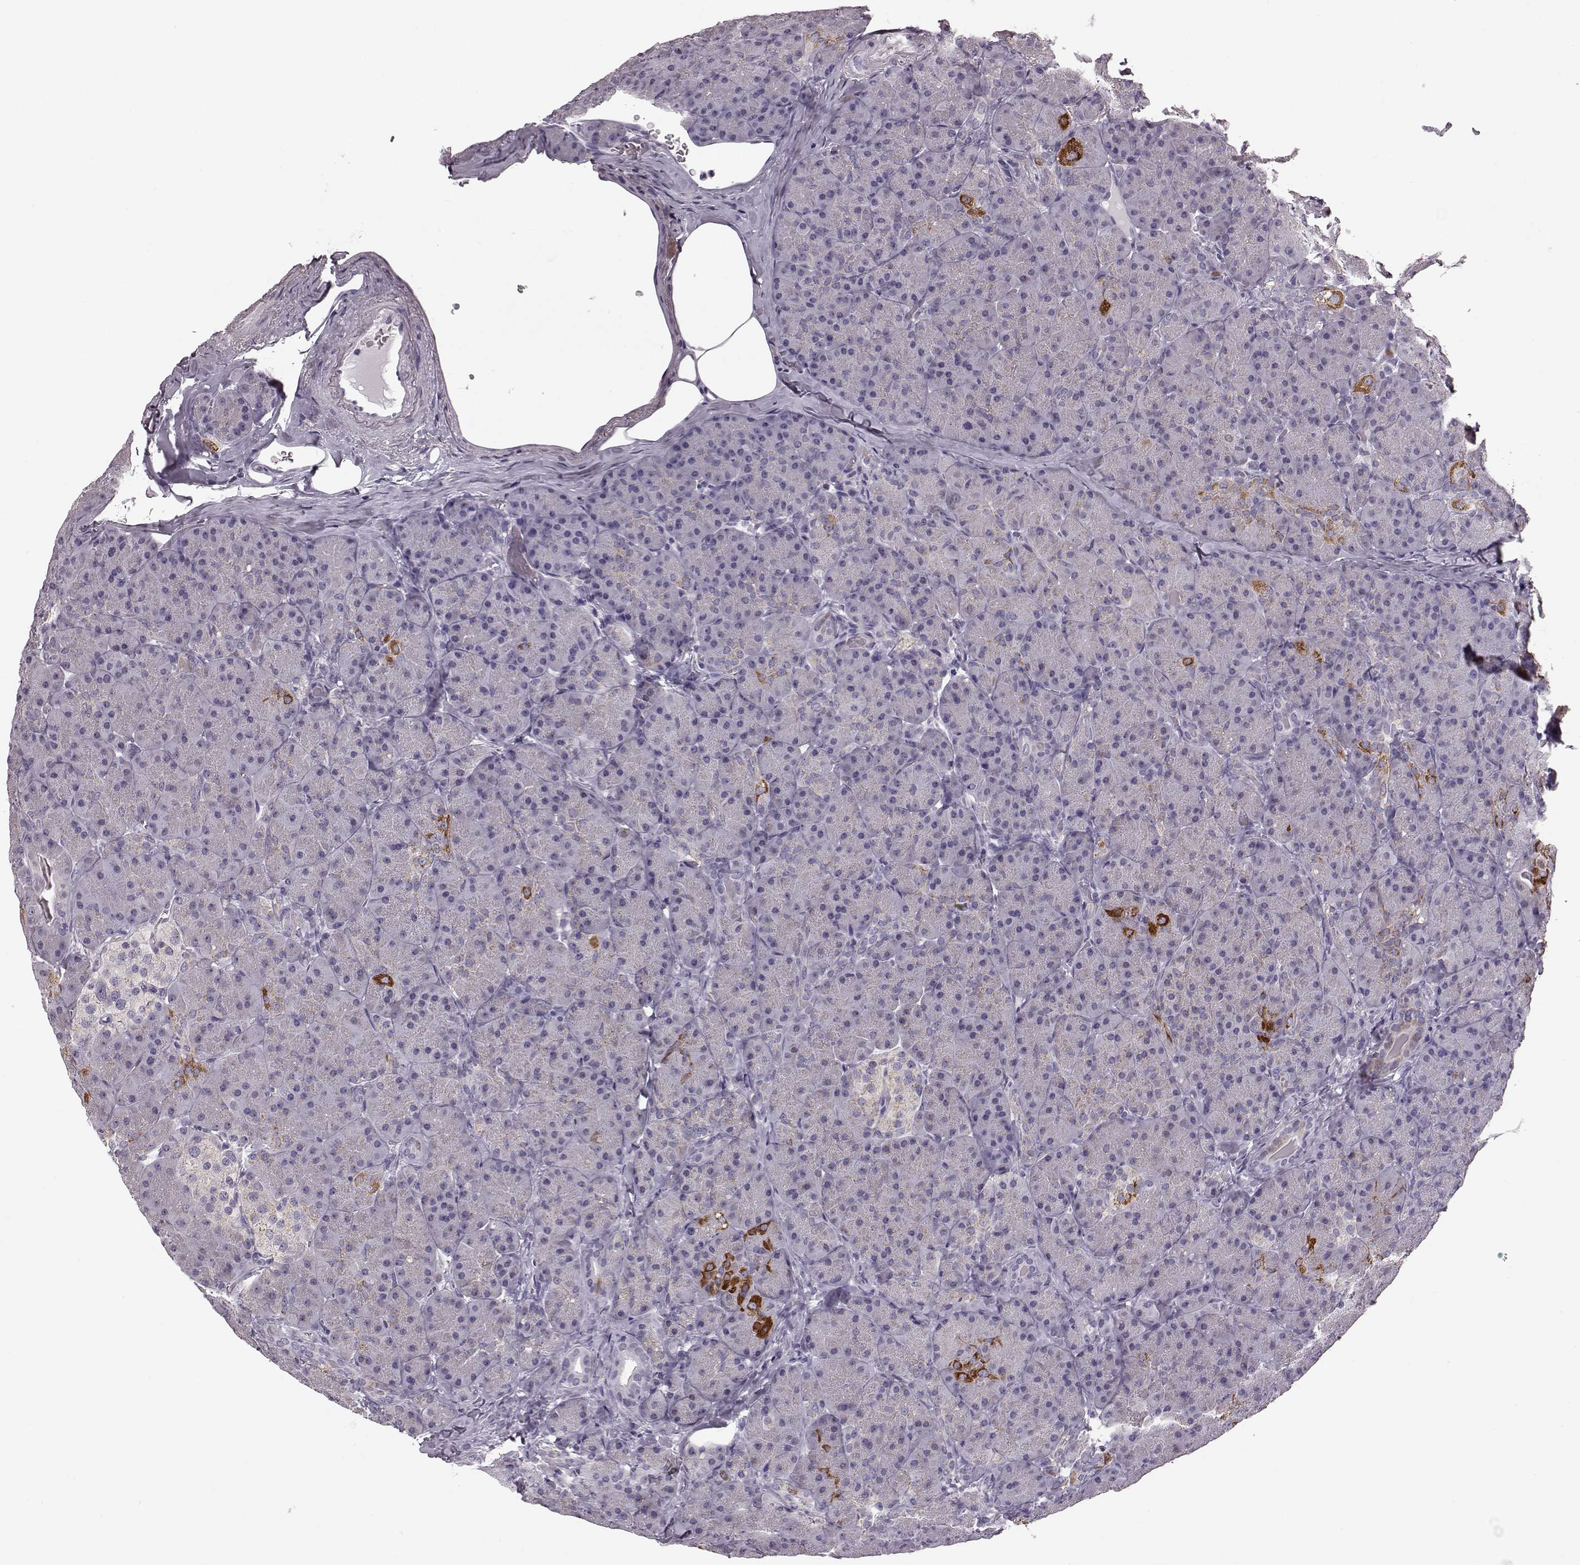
{"staining": {"intensity": "strong", "quantity": "<25%", "location": "cytoplasmic/membranous"}, "tissue": "pancreas", "cell_type": "Exocrine glandular cells", "image_type": "normal", "snomed": [{"axis": "morphology", "description": "Normal tissue, NOS"}, {"axis": "topography", "description": "Pancreas"}], "caption": "Normal pancreas was stained to show a protein in brown. There is medium levels of strong cytoplasmic/membranous staining in approximately <25% of exocrine glandular cells. The staining was performed using DAB, with brown indicating positive protein expression. Nuclei are stained blue with hematoxylin.", "gene": "ATP5MF", "patient": {"sex": "male", "age": 57}}